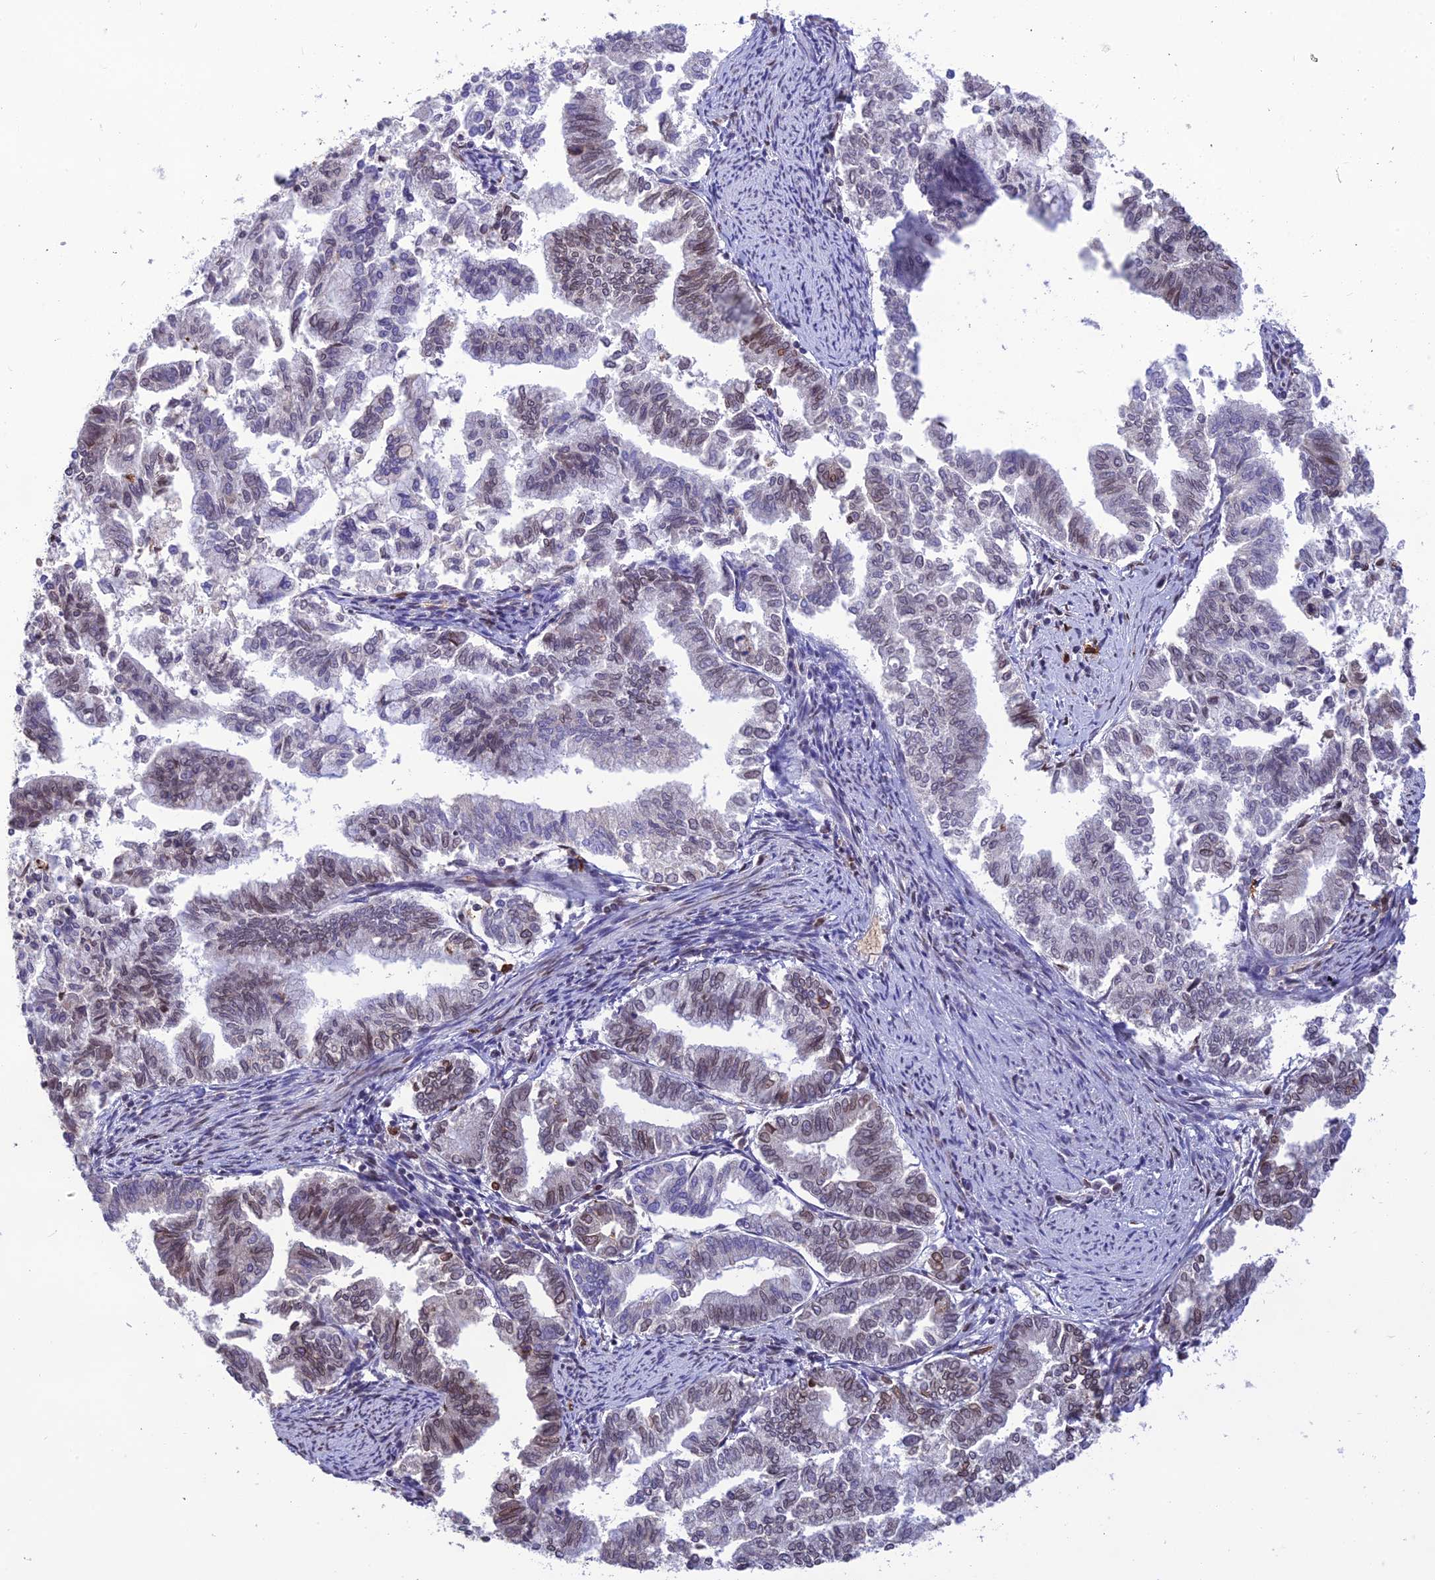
{"staining": {"intensity": "weak", "quantity": "<25%", "location": "nuclear"}, "tissue": "endometrial cancer", "cell_type": "Tumor cells", "image_type": "cancer", "snomed": [{"axis": "morphology", "description": "Adenocarcinoma, NOS"}, {"axis": "topography", "description": "Endometrium"}], "caption": "IHC of adenocarcinoma (endometrial) displays no positivity in tumor cells. (Immunohistochemistry (ihc), brightfield microscopy, high magnification).", "gene": "PKHD1L1", "patient": {"sex": "female", "age": 79}}